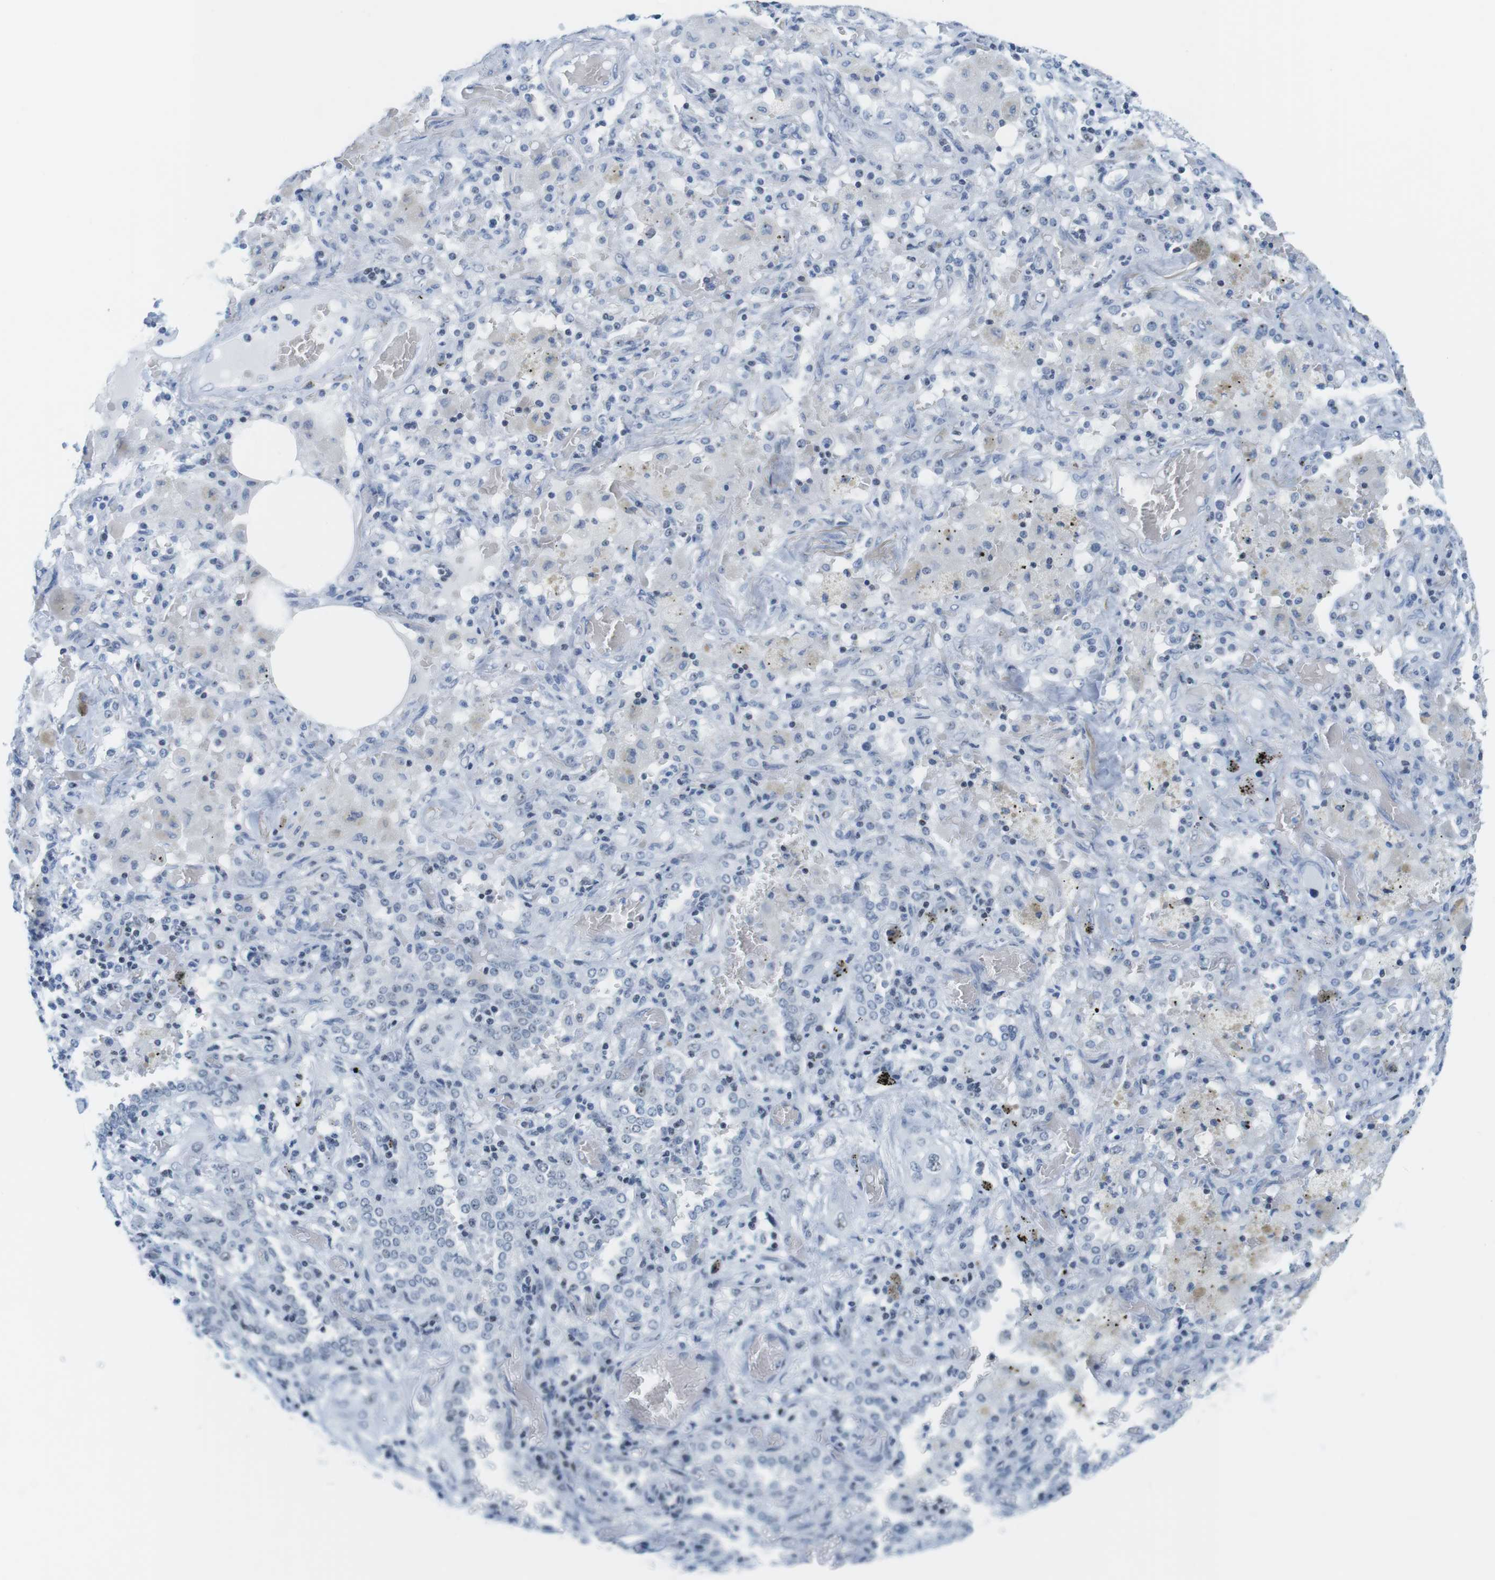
{"staining": {"intensity": "negative", "quantity": "none", "location": "none"}, "tissue": "lung cancer", "cell_type": "Tumor cells", "image_type": "cancer", "snomed": [{"axis": "morphology", "description": "Squamous cell carcinoma, NOS"}, {"axis": "topography", "description": "Lung"}], "caption": "Lung squamous cell carcinoma was stained to show a protein in brown. There is no significant expression in tumor cells.", "gene": "NIFK", "patient": {"sex": "female", "age": 47}}